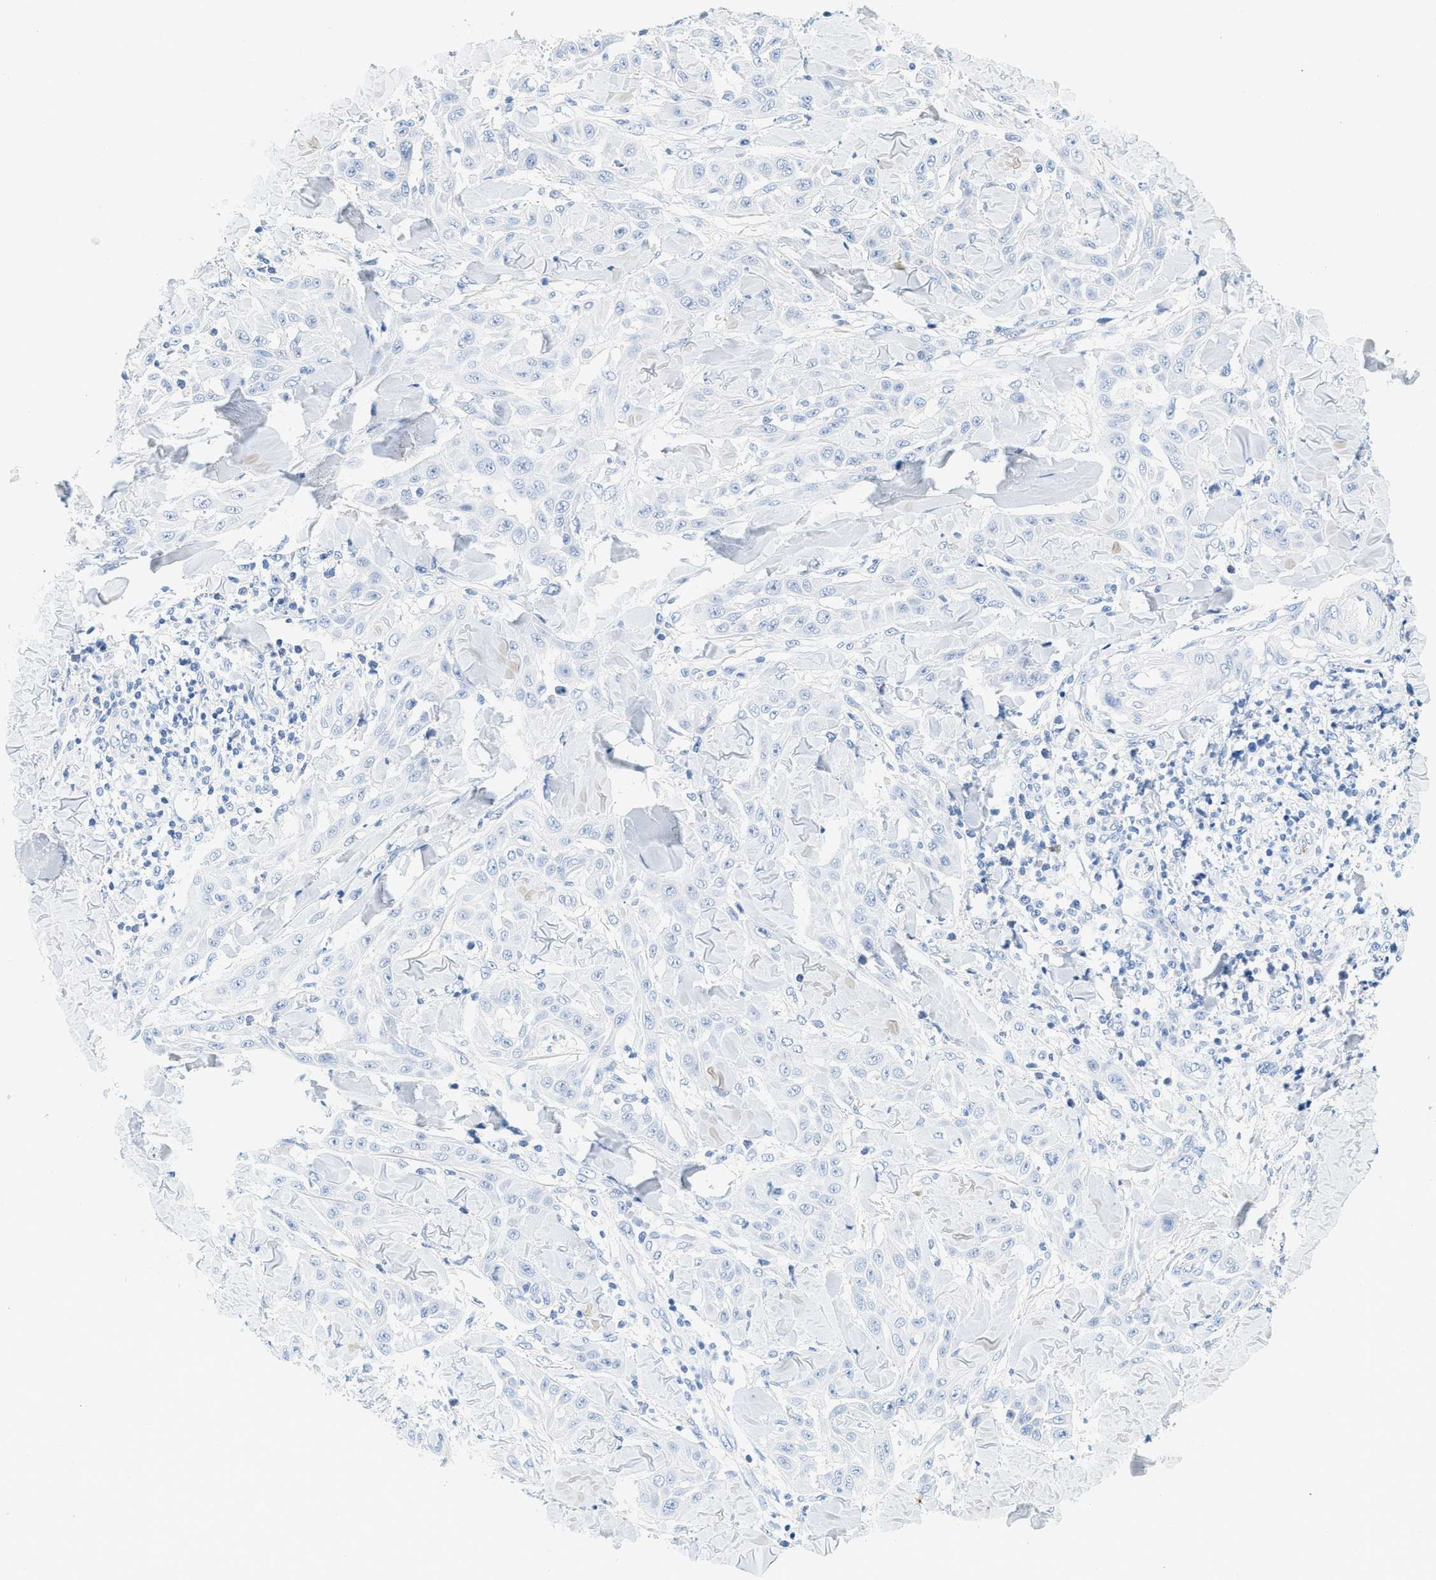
{"staining": {"intensity": "negative", "quantity": "none", "location": "none"}, "tissue": "skin cancer", "cell_type": "Tumor cells", "image_type": "cancer", "snomed": [{"axis": "morphology", "description": "Squamous cell carcinoma, NOS"}, {"axis": "topography", "description": "Skin"}], "caption": "The immunohistochemistry histopathology image has no significant staining in tumor cells of squamous cell carcinoma (skin) tissue.", "gene": "LCN2", "patient": {"sex": "male", "age": 24}}